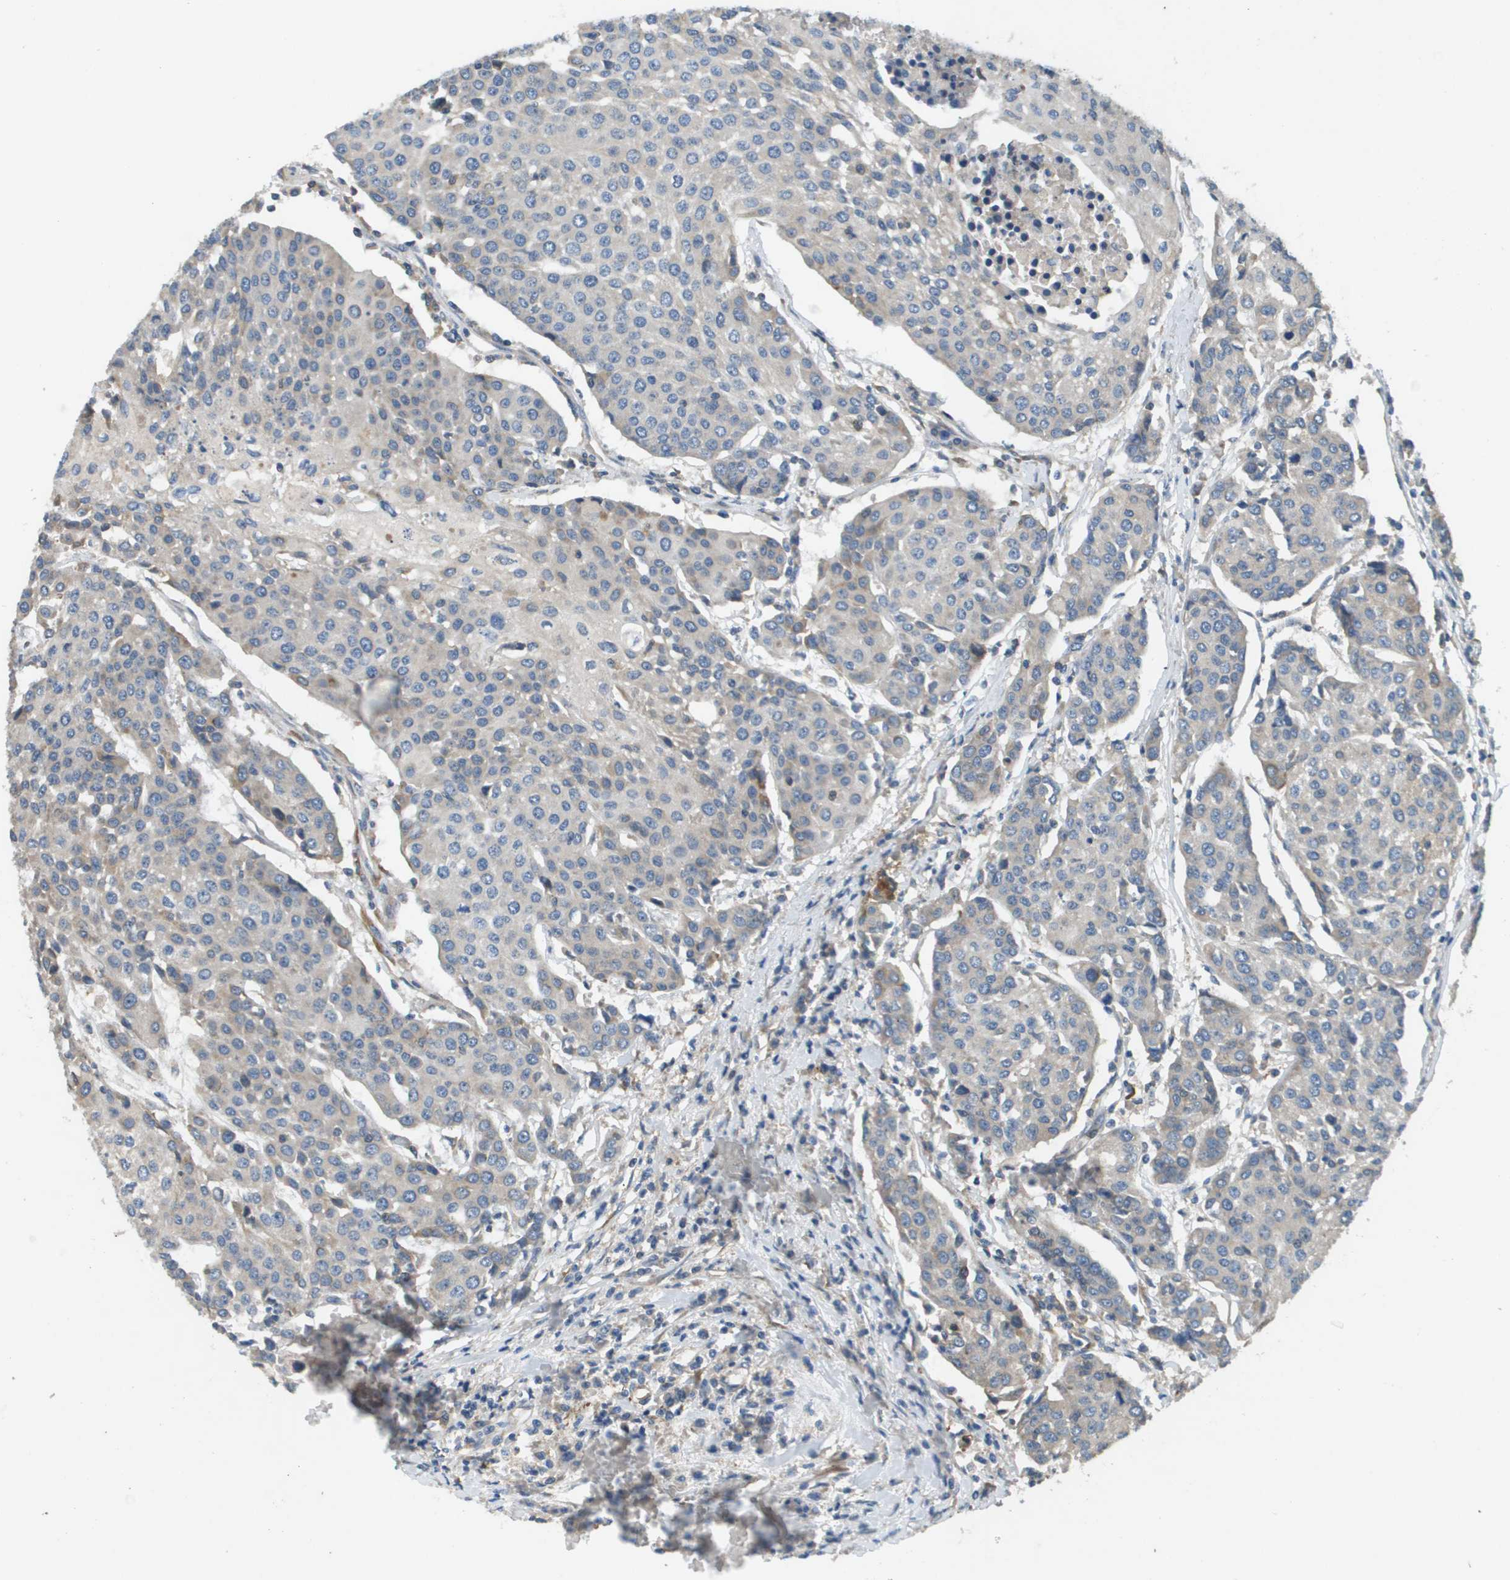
{"staining": {"intensity": "negative", "quantity": "none", "location": "none"}, "tissue": "urothelial cancer", "cell_type": "Tumor cells", "image_type": "cancer", "snomed": [{"axis": "morphology", "description": "Urothelial carcinoma, High grade"}, {"axis": "topography", "description": "Urinary bladder"}], "caption": "IHC photomicrograph of neoplastic tissue: urothelial carcinoma (high-grade) stained with DAB exhibits no significant protein staining in tumor cells.", "gene": "SAMSN1", "patient": {"sex": "female", "age": 85}}